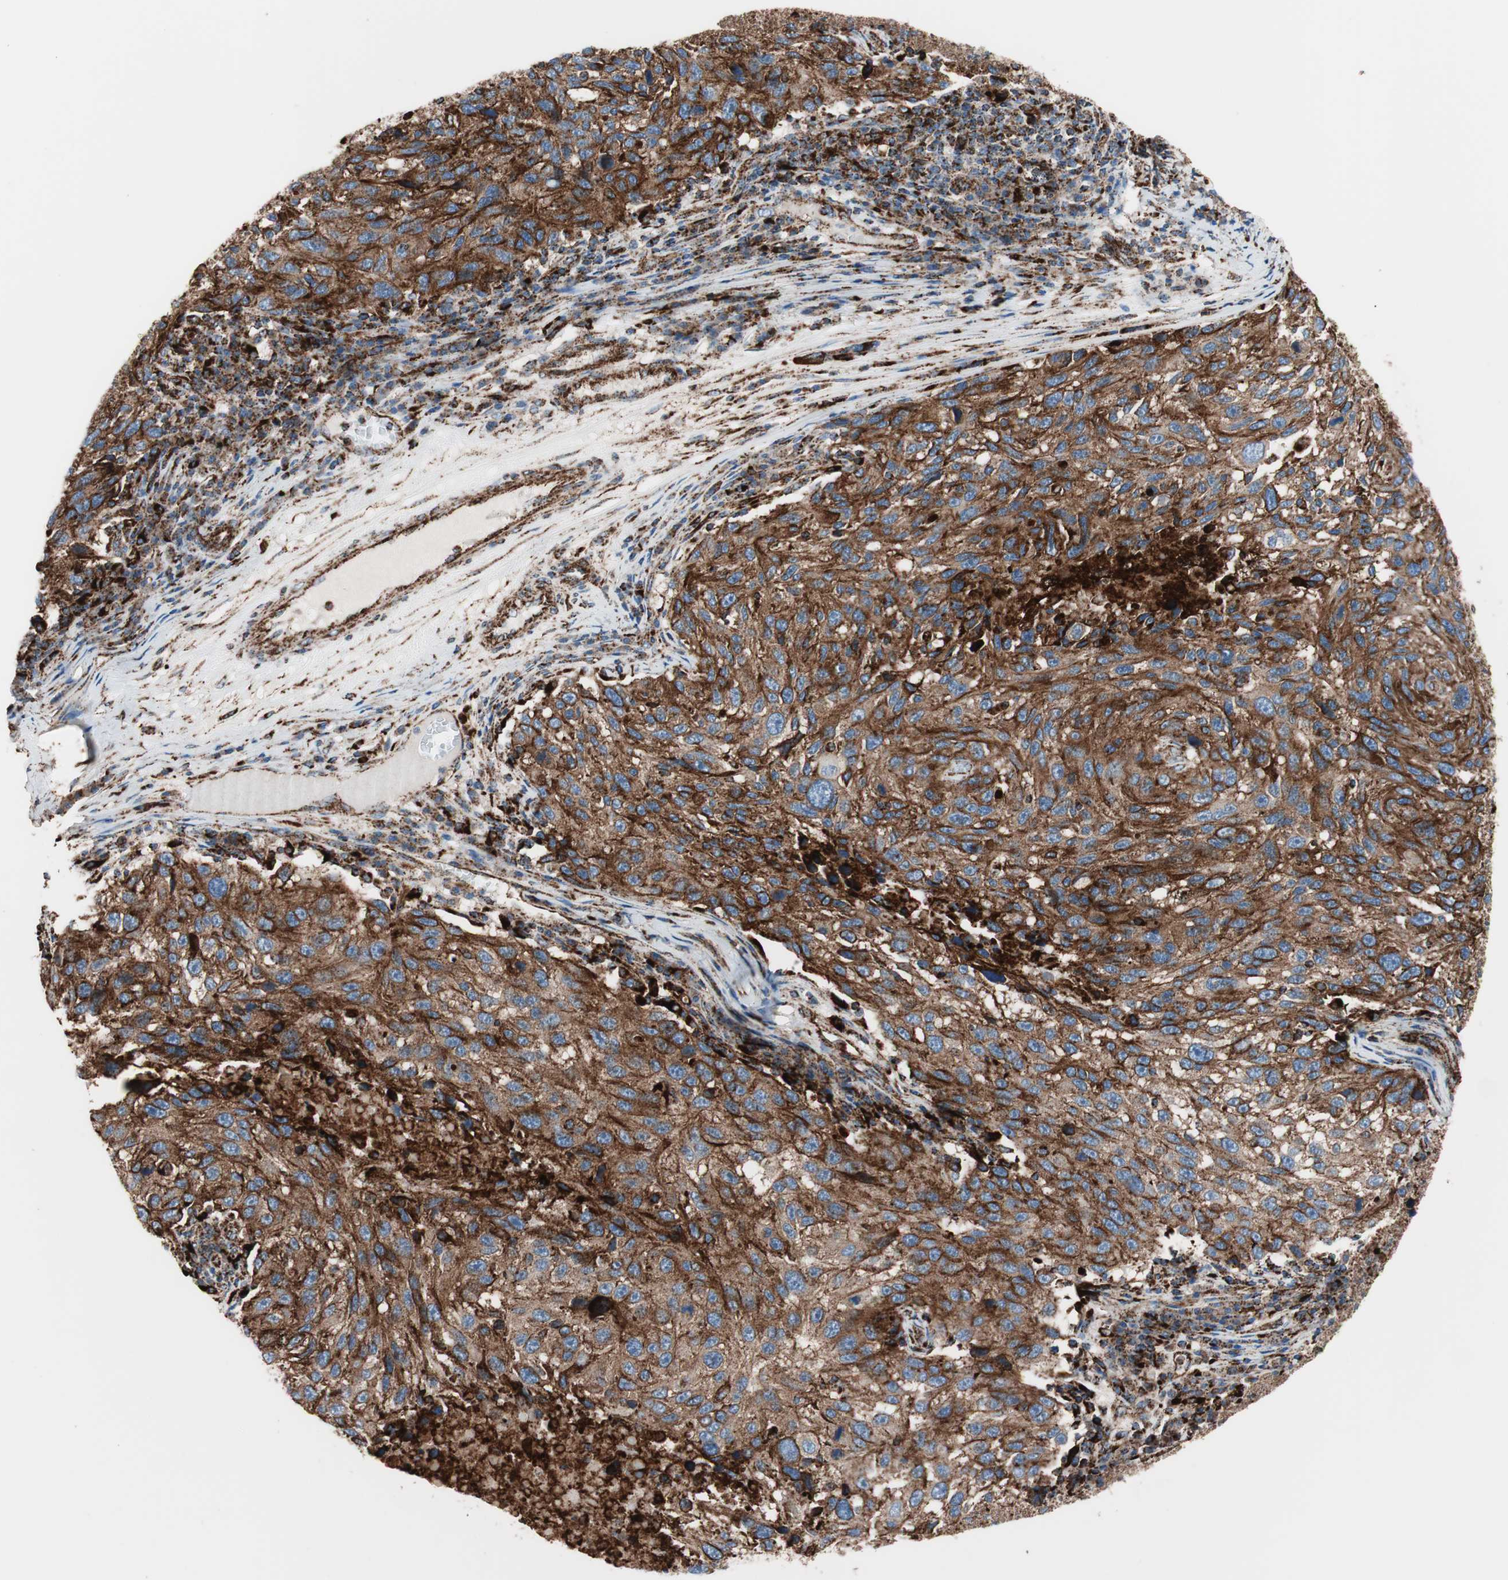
{"staining": {"intensity": "strong", "quantity": ">75%", "location": "cytoplasmic/membranous"}, "tissue": "melanoma", "cell_type": "Tumor cells", "image_type": "cancer", "snomed": [{"axis": "morphology", "description": "Malignant melanoma, NOS"}, {"axis": "topography", "description": "Skin"}], "caption": "Immunohistochemistry (IHC) of malignant melanoma exhibits high levels of strong cytoplasmic/membranous expression in approximately >75% of tumor cells. Nuclei are stained in blue.", "gene": "LAMP1", "patient": {"sex": "male", "age": 53}}